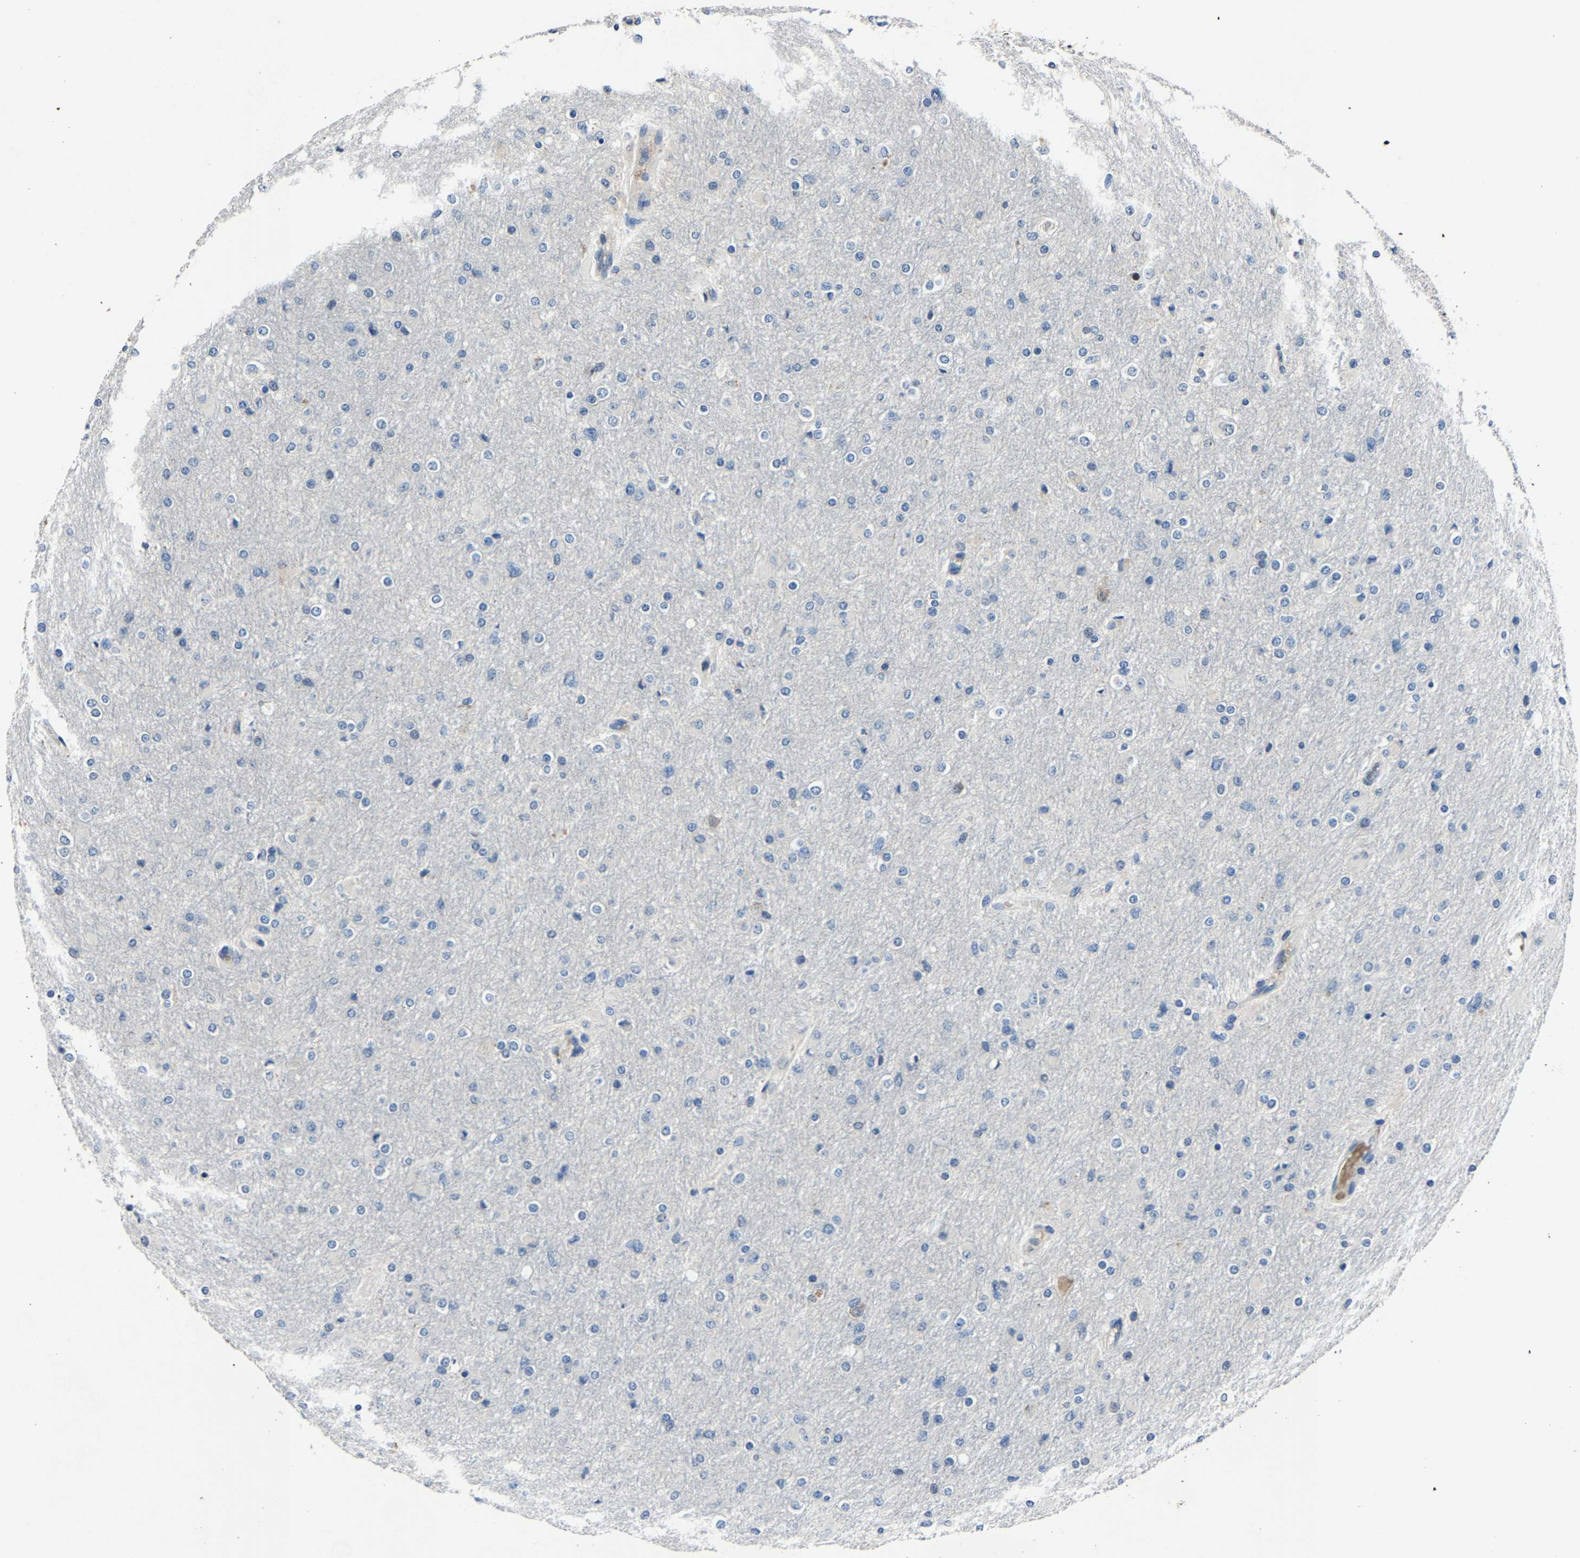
{"staining": {"intensity": "negative", "quantity": "none", "location": "none"}, "tissue": "glioma", "cell_type": "Tumor cells", "image_type": "cancer", "snomed": [{"axis": "morphology", "description": "Glioma, malignant, High grade"}, {"axis": "topography", "description": "Cerebral cortex"}], "caption": "Human glioma stained for a protein using IHC reveals no expression in tumor cells.", "gene": "PCNX2", "patient": {"sex": "female", "age": 36}}